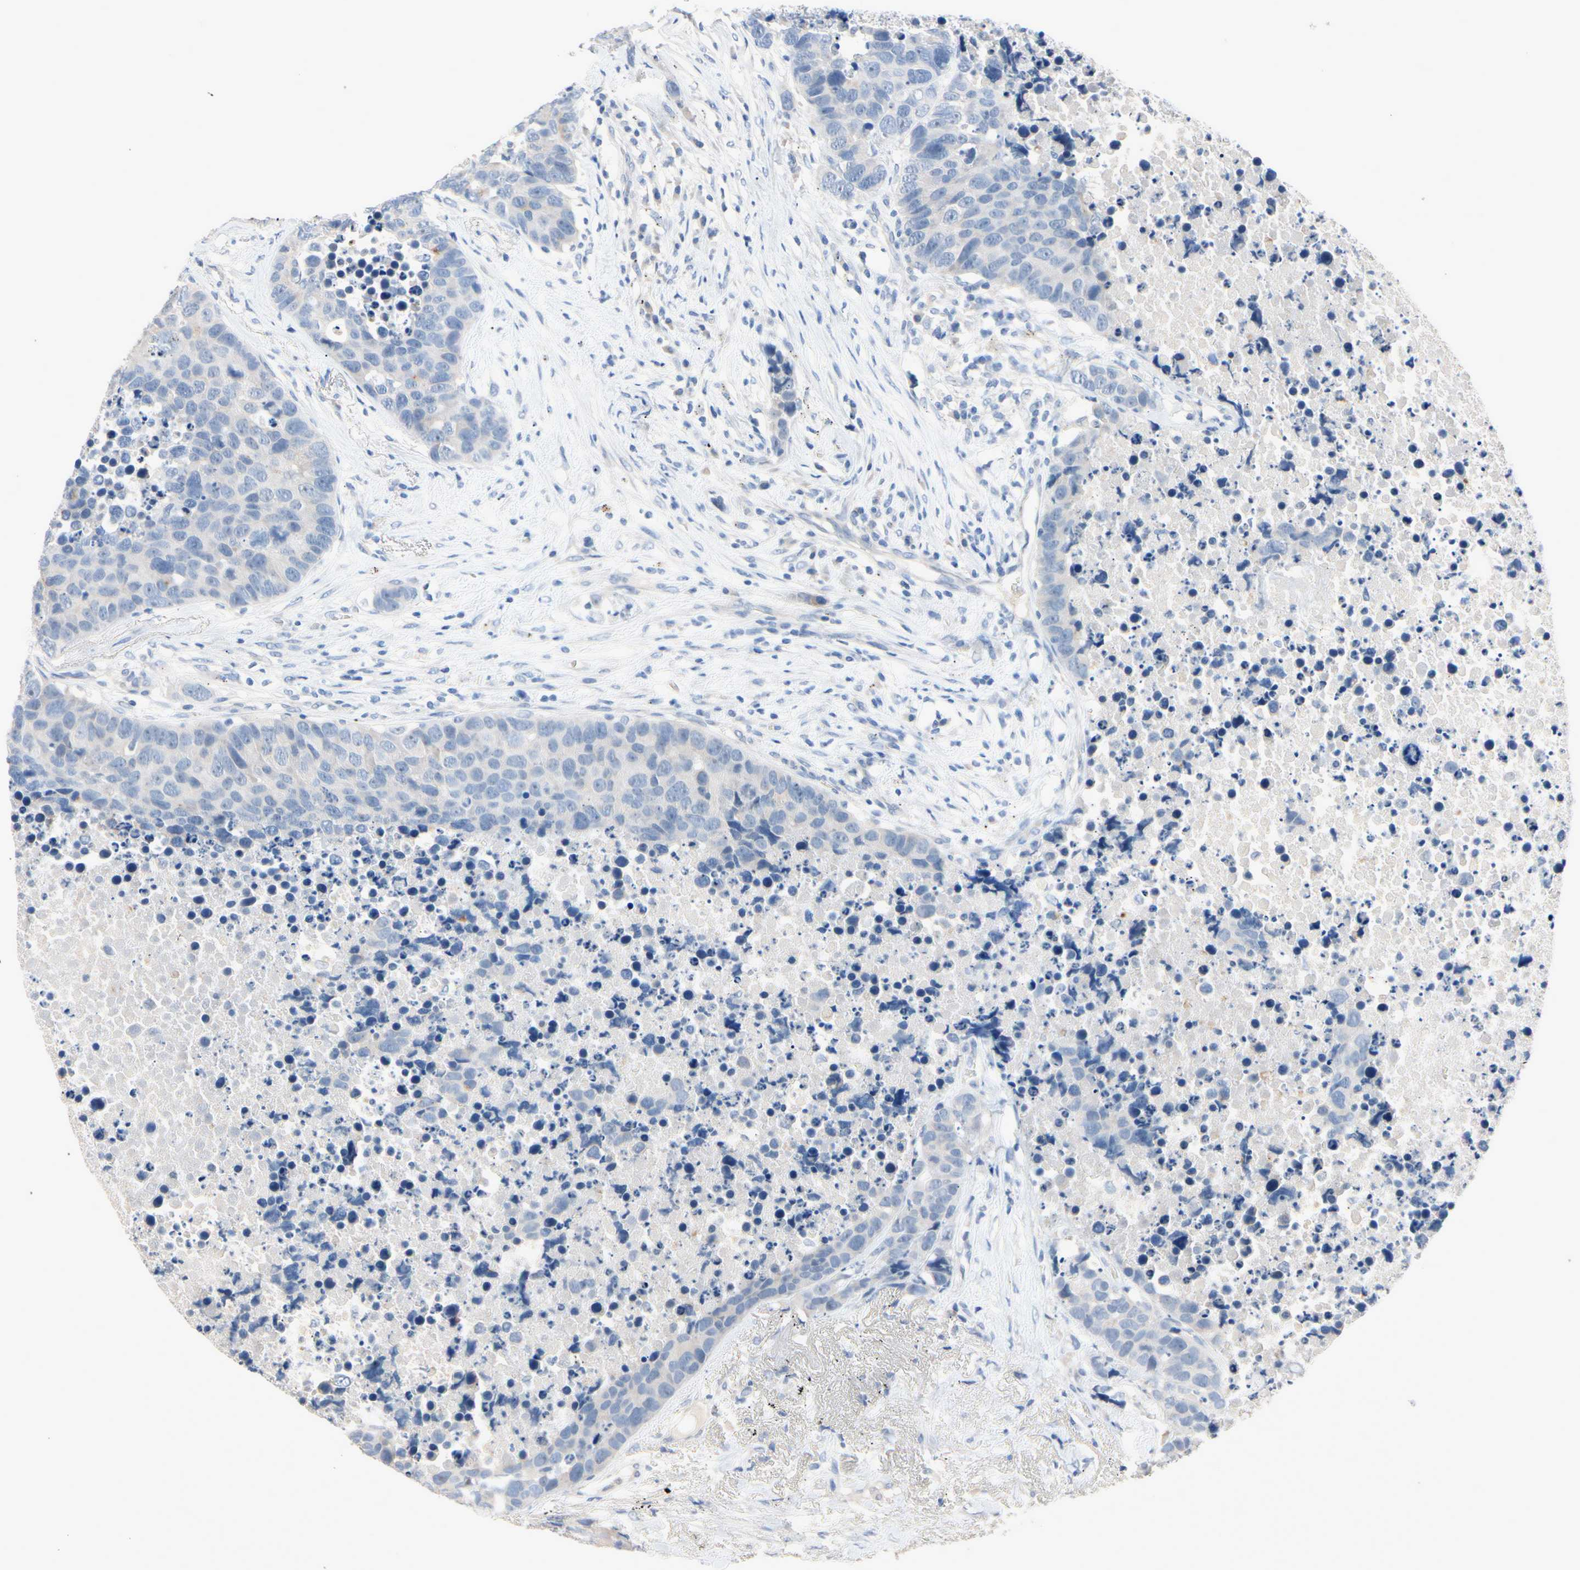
{"staining": {"intensity": "negative", "quantity": "none", "location": "none"}, "tissue": "carcinoid", "cell_type": "Tumor cells", "image_type": "cancer", "snomed": [{"axis": "morphology", "description": "Carcinoid, malignant, NOS"}, {"axis": "topography", "description": "Lung"}], "caption": "The histopathology image reveals no staining of tumor cells in malignant carcinoid.", "gene": "MARK1", "patient": {"sex": "male", "age": 60}}